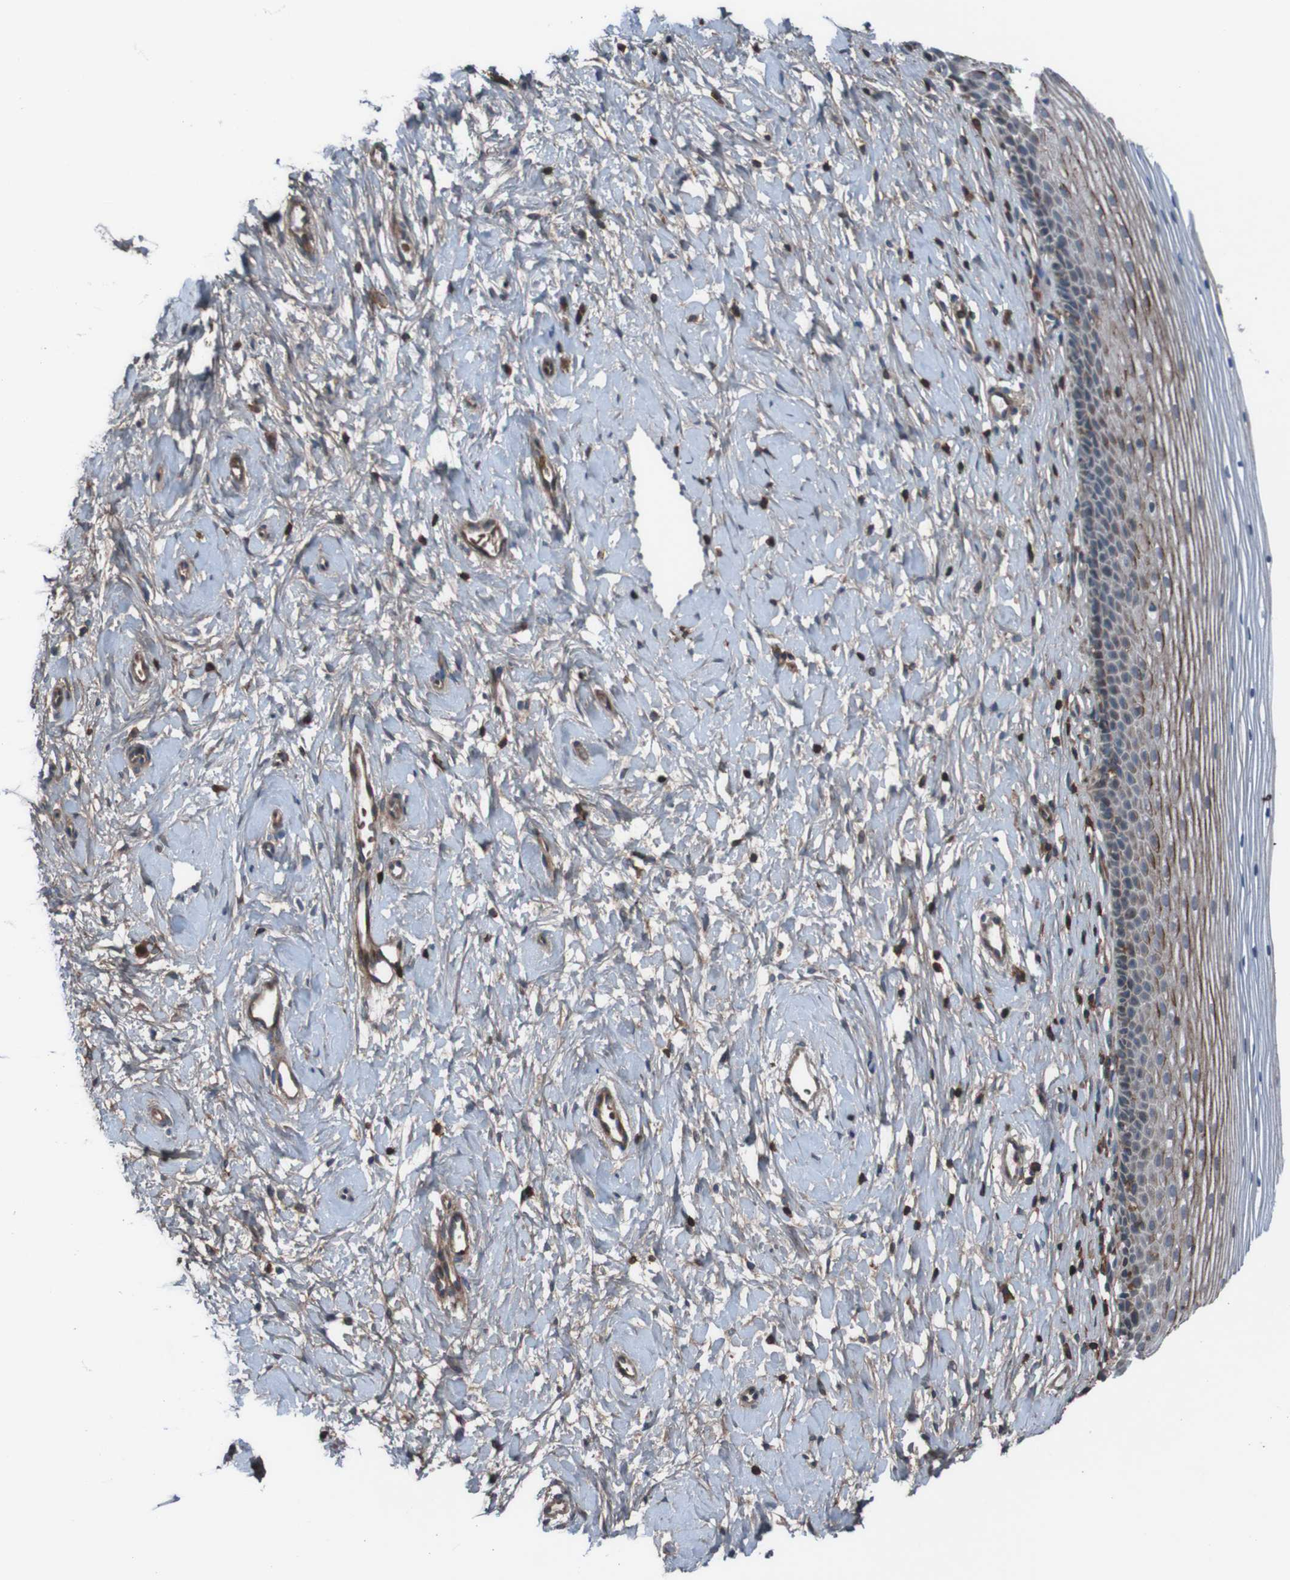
{"staining": {"intensity": "moderate", "quantity": ">75%", "location": "cytoplasmic/membranous"}, "tissue": "cervix", "cell_type": "Glandular cells", "image_type": "normal", "snomed": [{"axis": "morphology", "description": "Normal tissue, NOS"}, {"axis": "topography", "description": "Cervix"}], "caption": "A photomicrograph of cervix stained for a protein displays moderate cytoplasmic/membranous brown staining in glandular cells.", "gene": "PDGFB", "patient": {"sex": "female", "age": 39}}